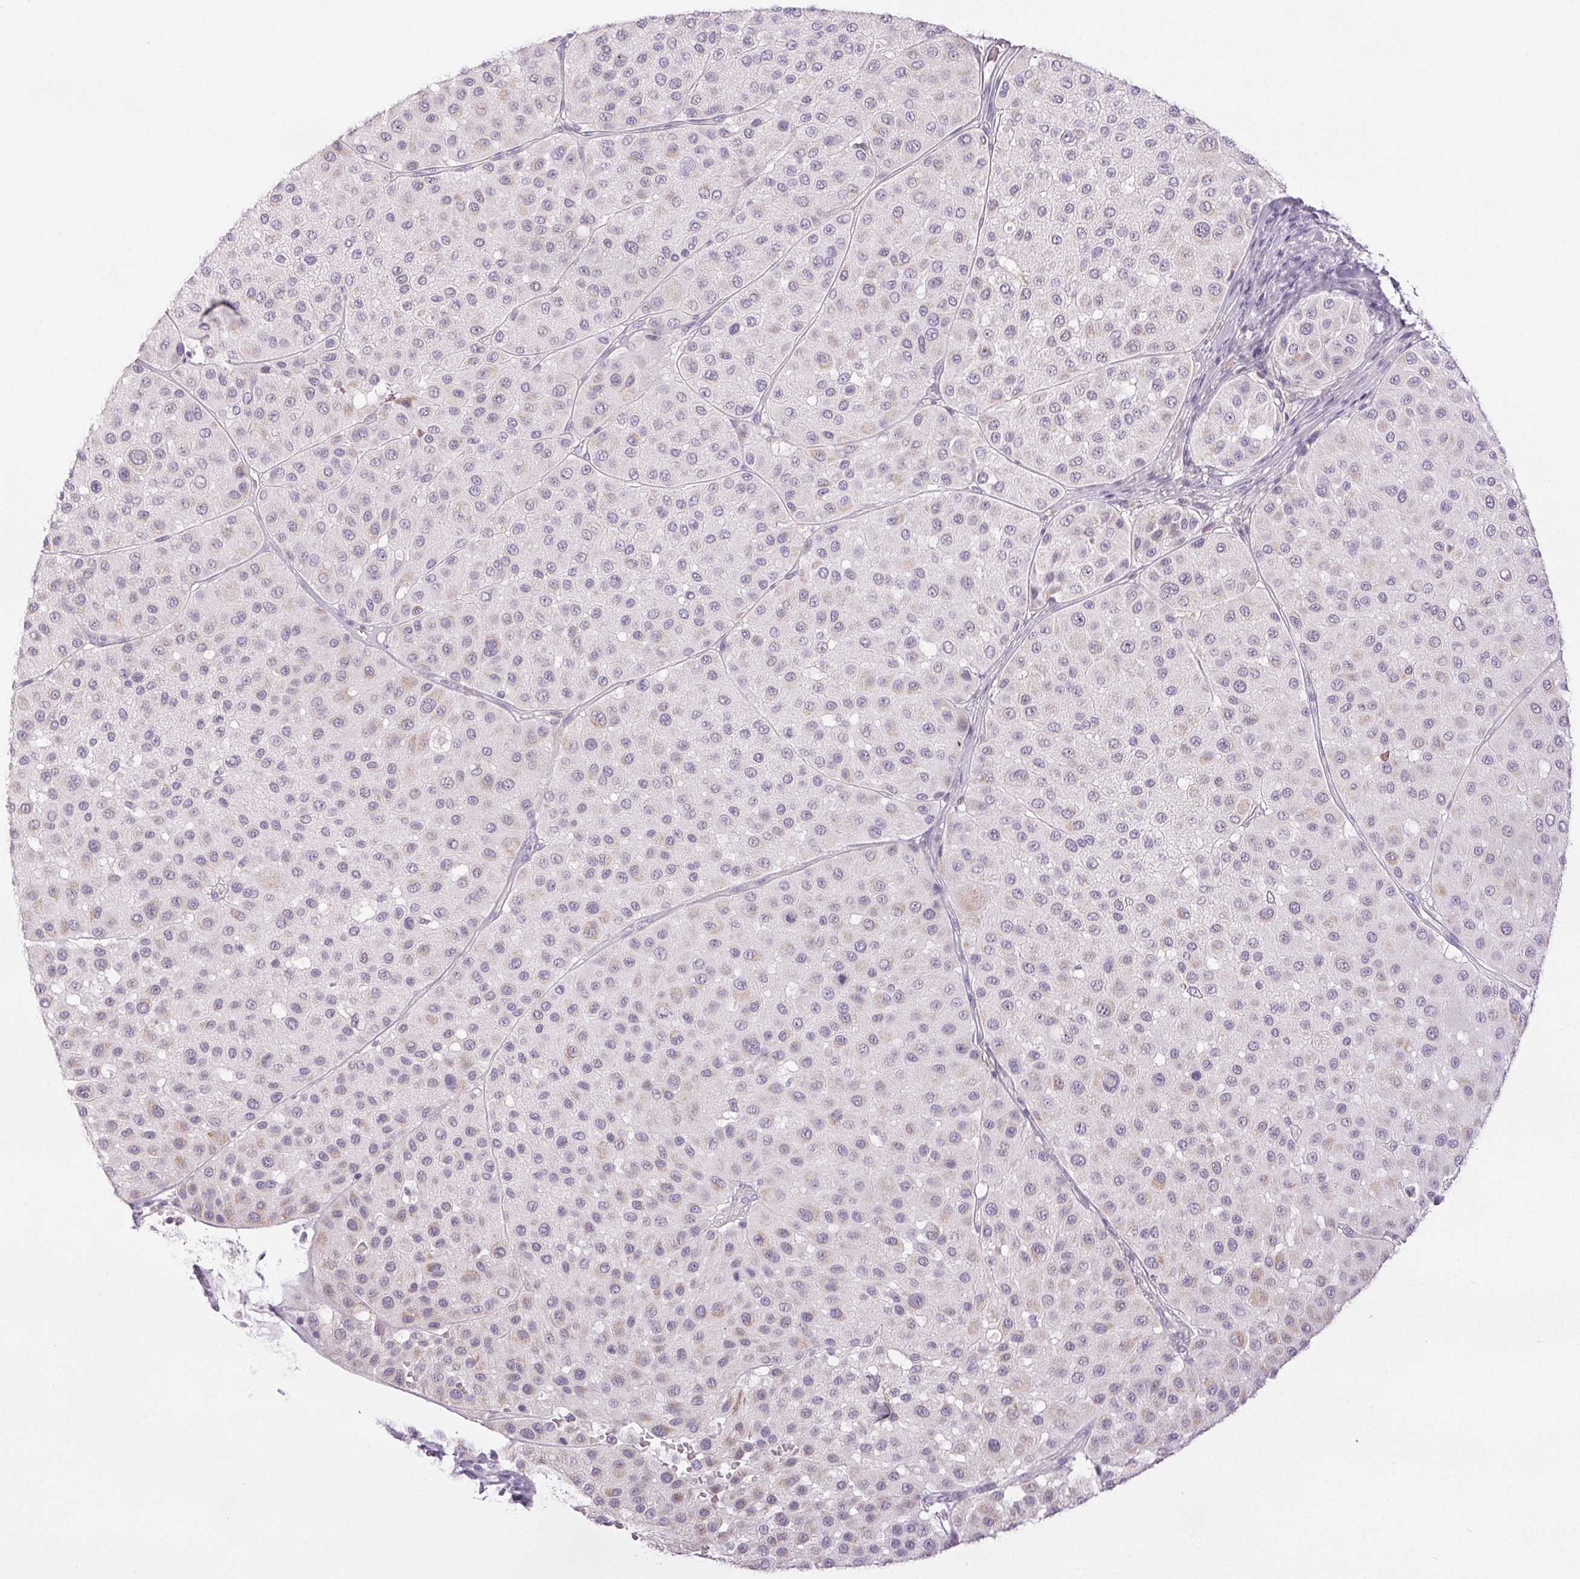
{"staining": {"intensity": "negative", "quantity": "none", "location": "none"}, "tissue": "melanoma", "cell_type": "Tumor cells", "image_type": "cancer", "snomed": [{"axis": "morphology", "description": "Malignant melanoma, Metastatic site"}, {"axis": "topography", "description": "Smooth muscle"}], "caption": "Photomicrograph shows no significant protein staining in tumor cells of melanoma.", "gene": "COL7A1", "patient": {"sex": "male", "age": 41}}